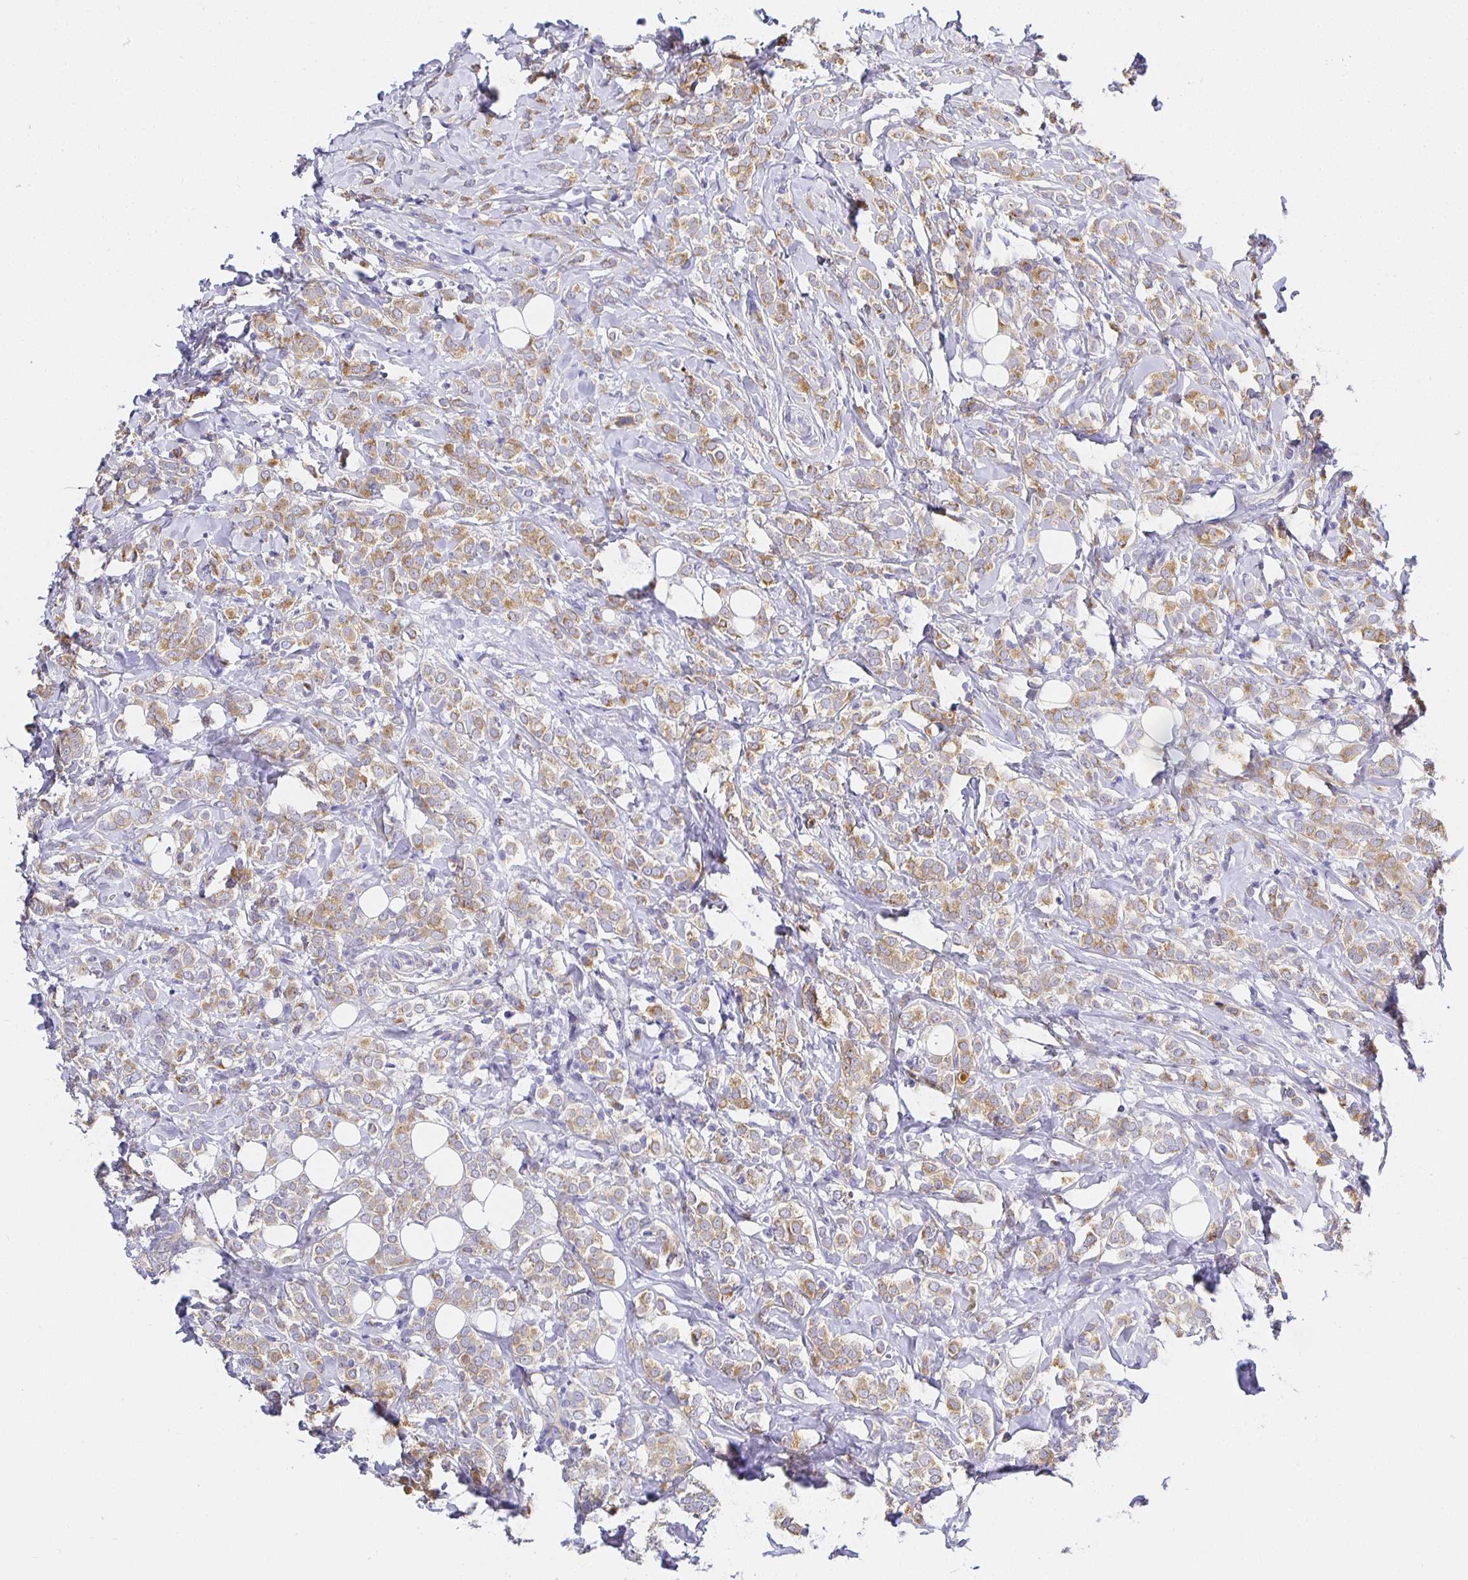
{"staining": {"intensity": "moderate", "quantity": "25%-75%", "location": "cytoplasmic/membranous"}, "tissue": "breast cancer", "cell_type": "Tumor cells", "image_type": "cancer", "snomed": [{"axis": "morphology", "description": "Lobular carcinoma"}, {"axis": "topography", "description": "Breast"}], "caption": "This micrograph reveals immunohistochemistry (IHC) staining of human breast lobular carcinoma, with medium moderate cytoplasmic/membranous staining in approximately 25%-75% of tumor cells.", "gene": "OPALIN", "patient": {"sex": "female", "age": 49}}